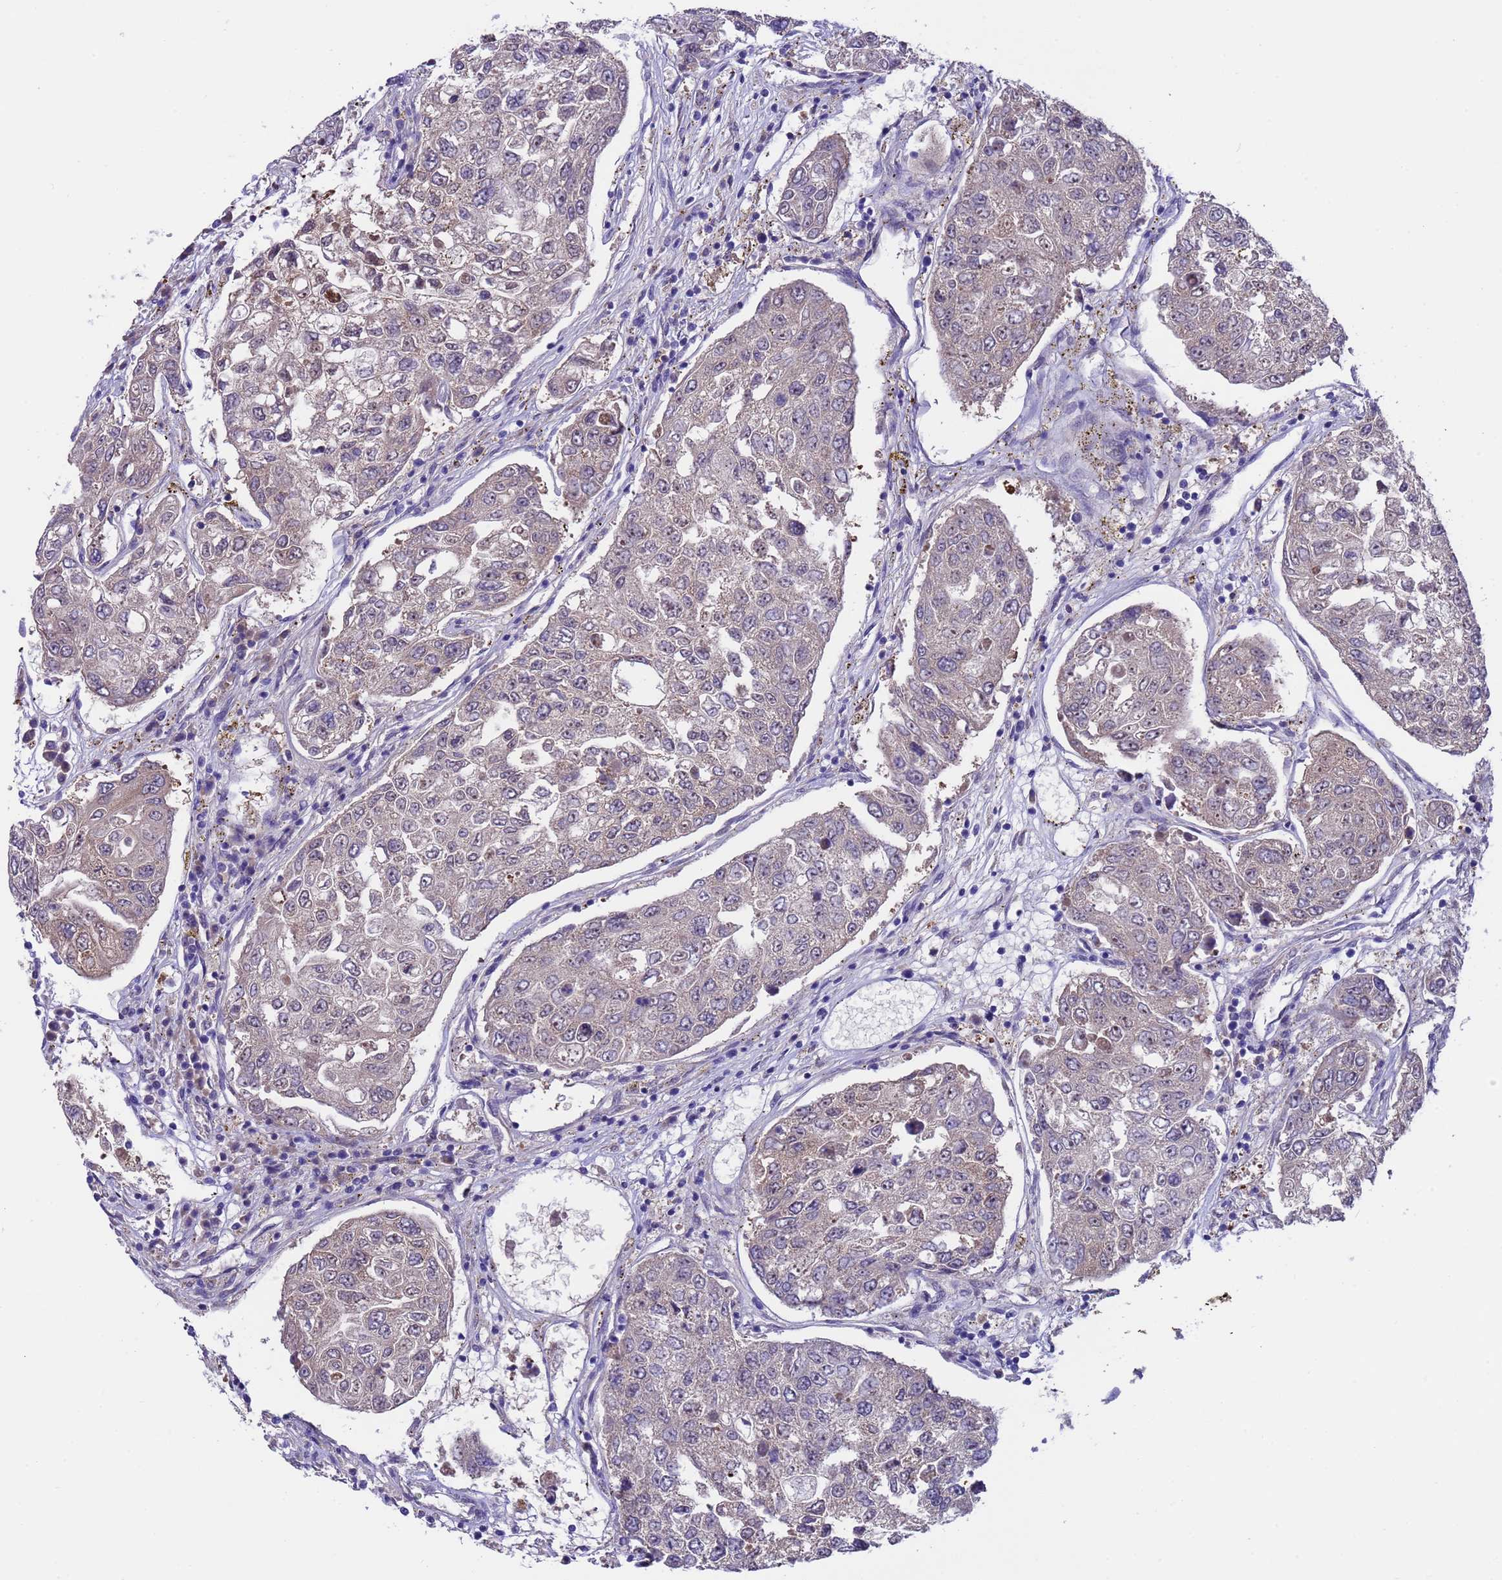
{"staining": {"intensity": "strong", "quantity": "<25%", "location": "cytoplasmic/membranous,nuclear"}, "tissue": "urothelial cancer", "cell_type": "Tumor cells", "image_type": "cancer", "snomed": [{"axis": "morphology", "description": "Urothelial carcinoma, High grade"}, {"axis": "topography", "description": "Lymph node"}, {"axis": "topography", "description": "Urinary bladder"}], "caption": "High-grade urothelial carcinoma stained with DAB IHC shows medium levels of strong cytoplasmic/membranous and nuclear expression in approximately <25% of tumor cells.", "gene": "C6orf47", "patient": {"sex": "male", "age": 51}}